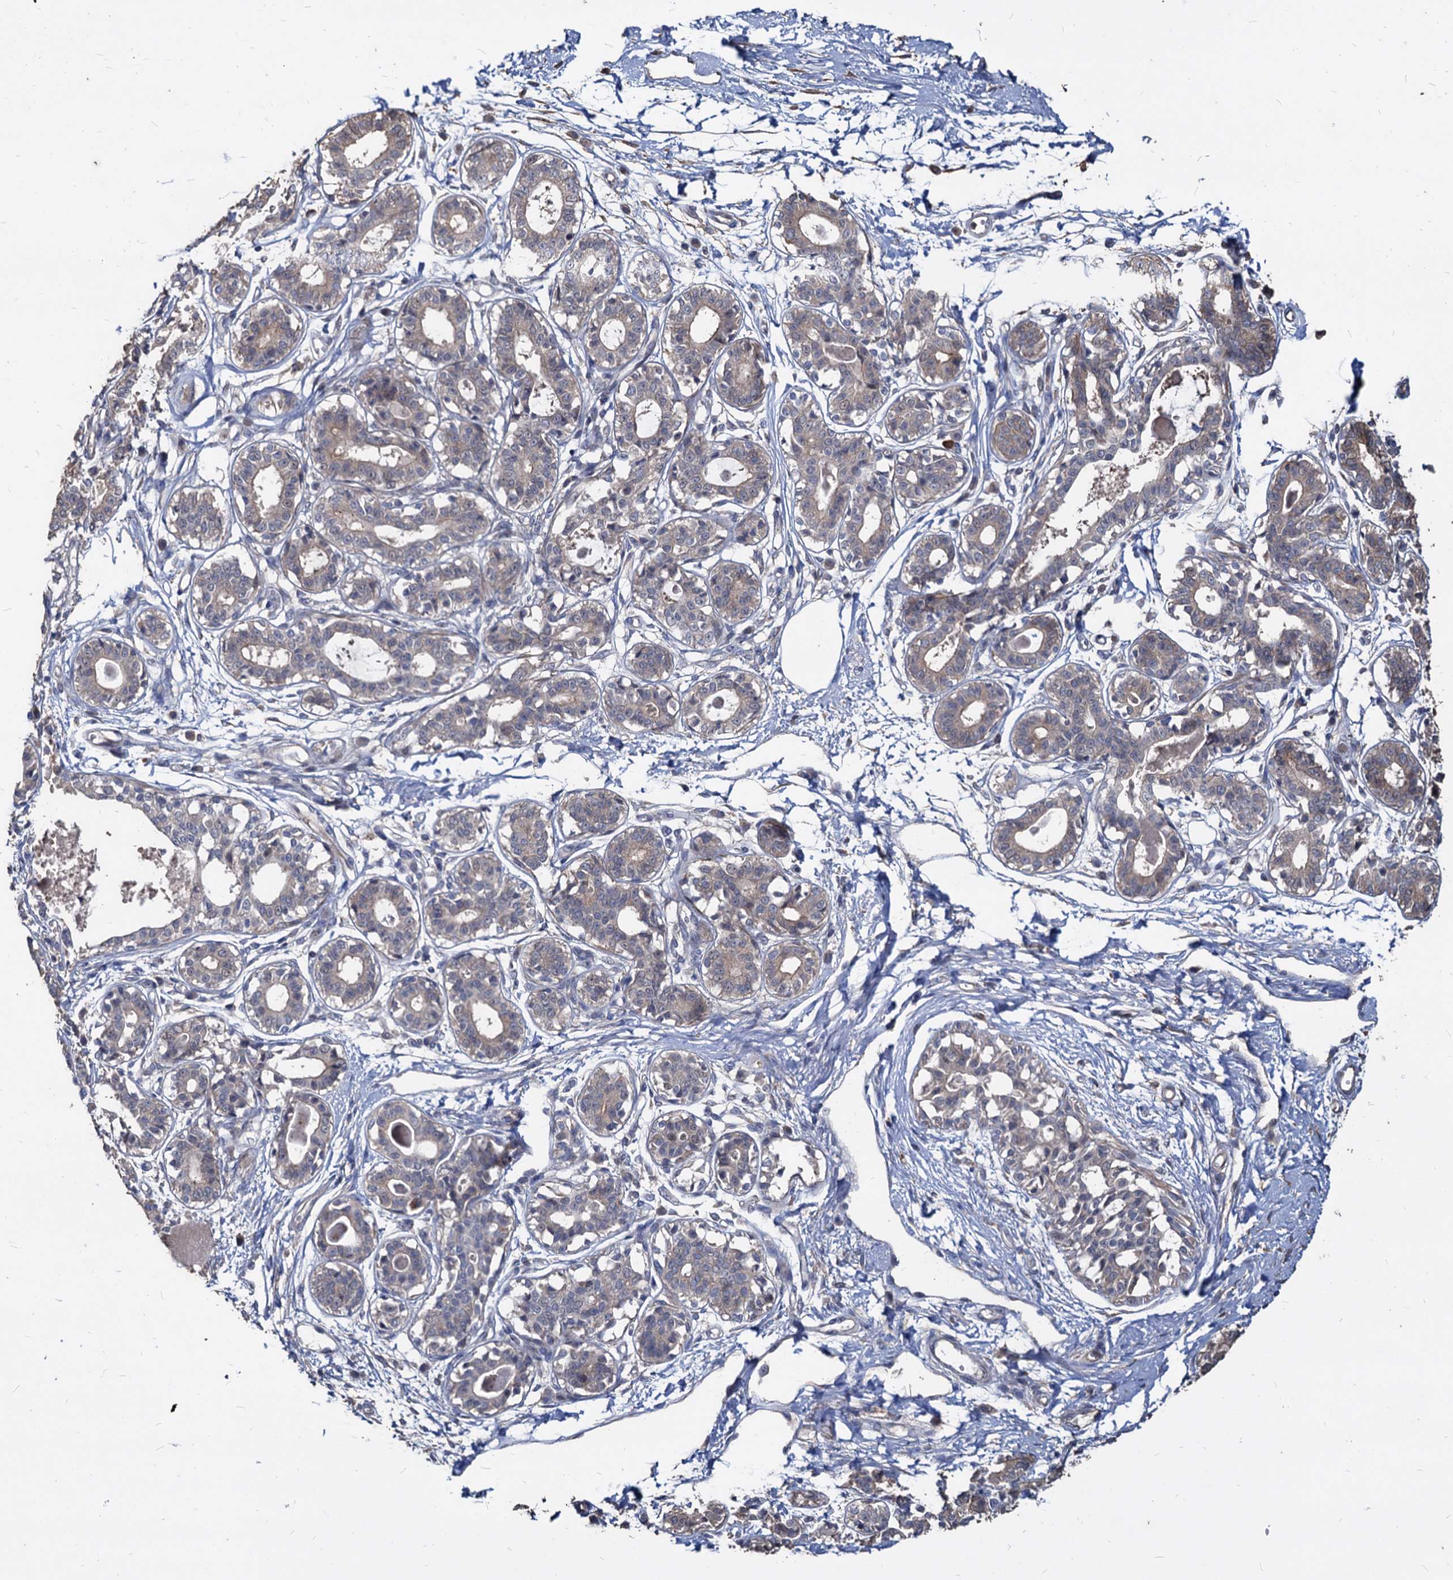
{"staining": {"intensity": "moderate", "quantity": "25%-75%", "location": "cytoplasmic/membranous"}, "tissue": "breast", "cell_type": "Adipocytes", "image_type": "normal", "snomed": [{"axis": "morphology", "description": "Normal tissue, NOS"}, {"axis": "topography", "description": "Breast"}], "caption": "DAB immunohistochemical staining of unremarkable human breast shows moderate cytoplasmic/membranous protein expression in approximately 25%-75% of adipocytes. (DAB (3,3'-diaminobenzidine) IHC, brown staining for protein, blue staining for nuclei).", "gene": "DEPDC4", "patient": {"sex": "female", "age": 45}}